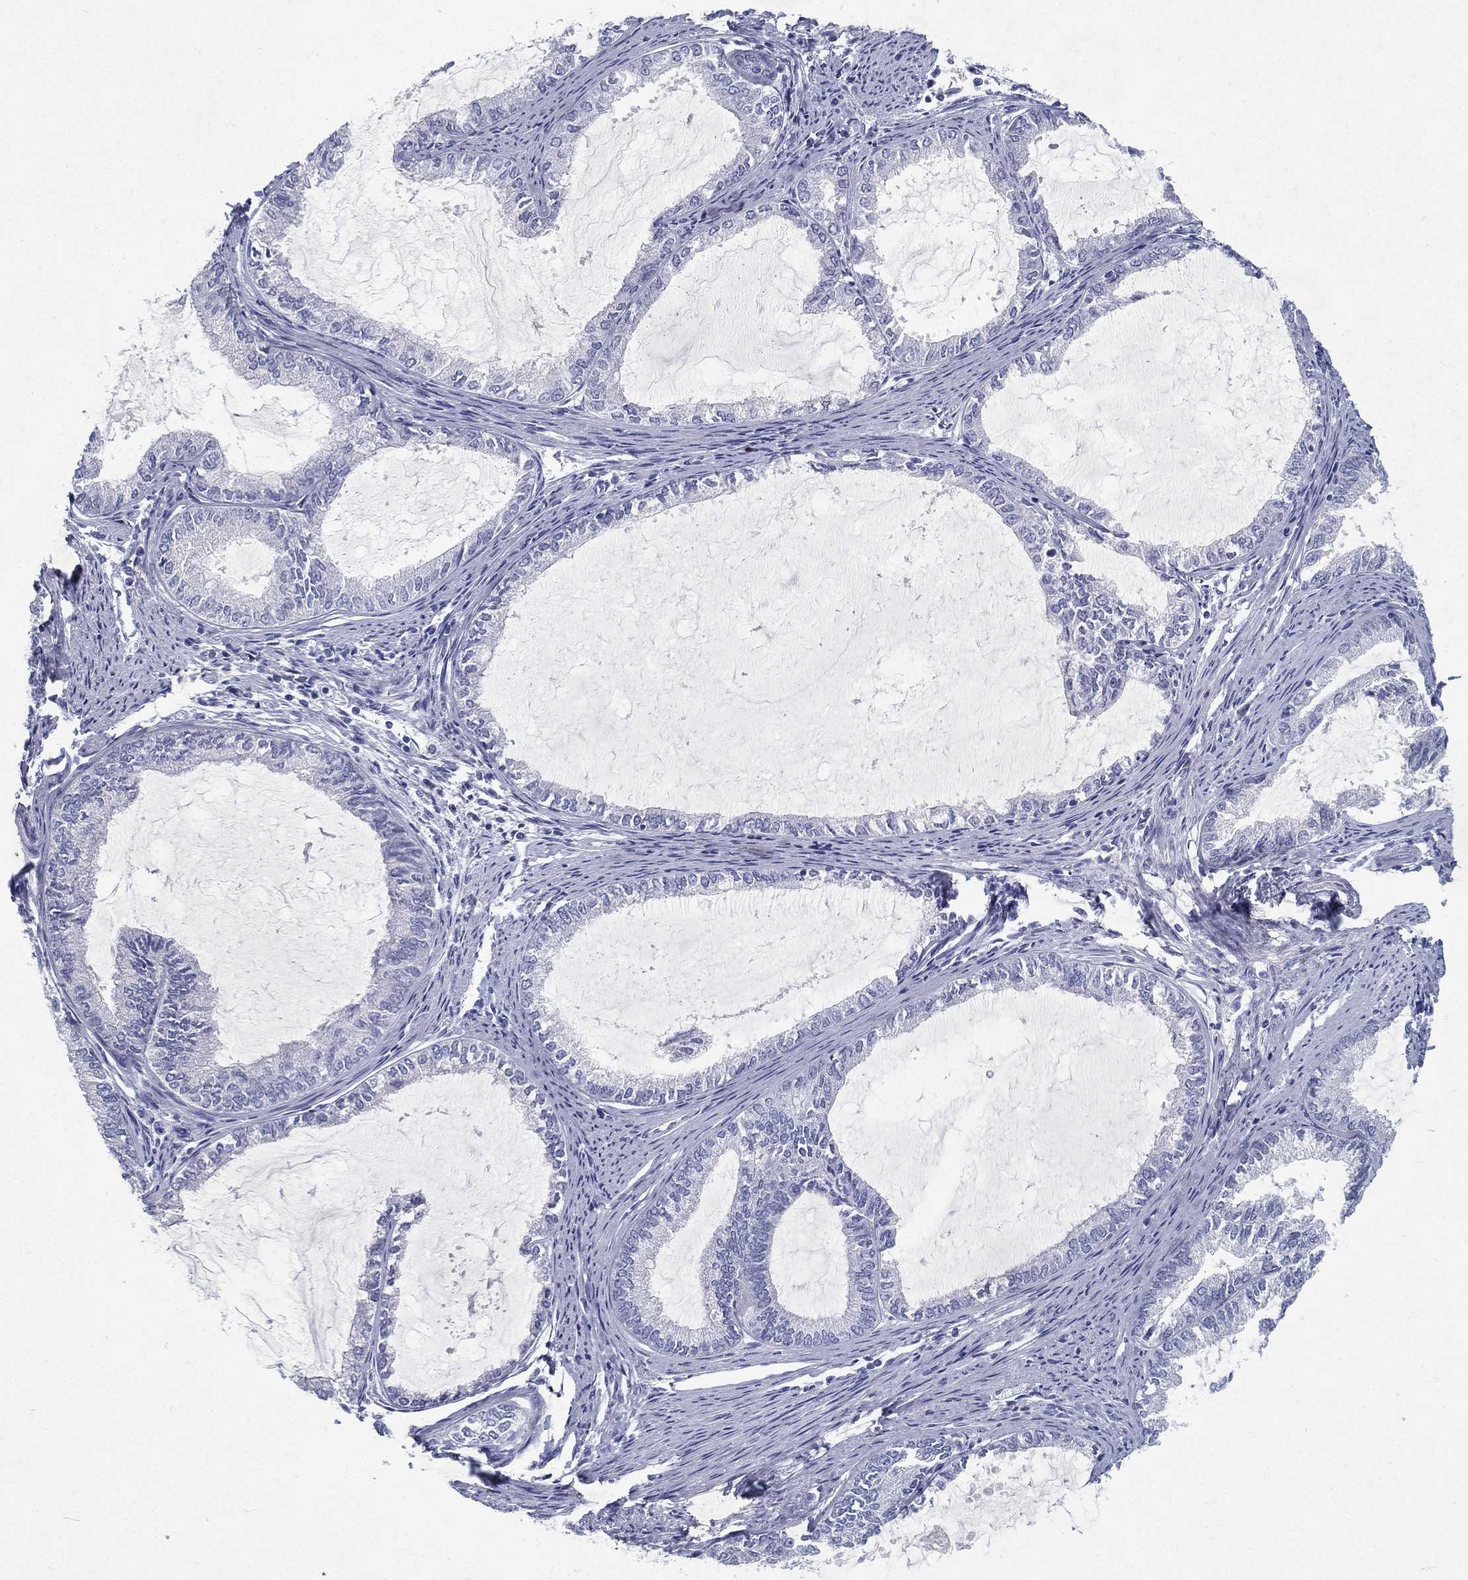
{"staining": {"intensity": "negative", "quantity": "none", "location": "none"}, "tissue": "endometrial cancer", "cell_type": "Tumor cells", "image_type": "cancer", "snomed": [{"axis": "morphology", "description": "Adenocarcinoma, NOS"}, {"axis": "topography", "description": "Endometrium"}], "caption": "A photomicrograph of endometrial cancer stained for a protein reveals no brown staining in tumor cells.", "gene": "RGS13", "patient": {"sex": "female", "age": 86}}